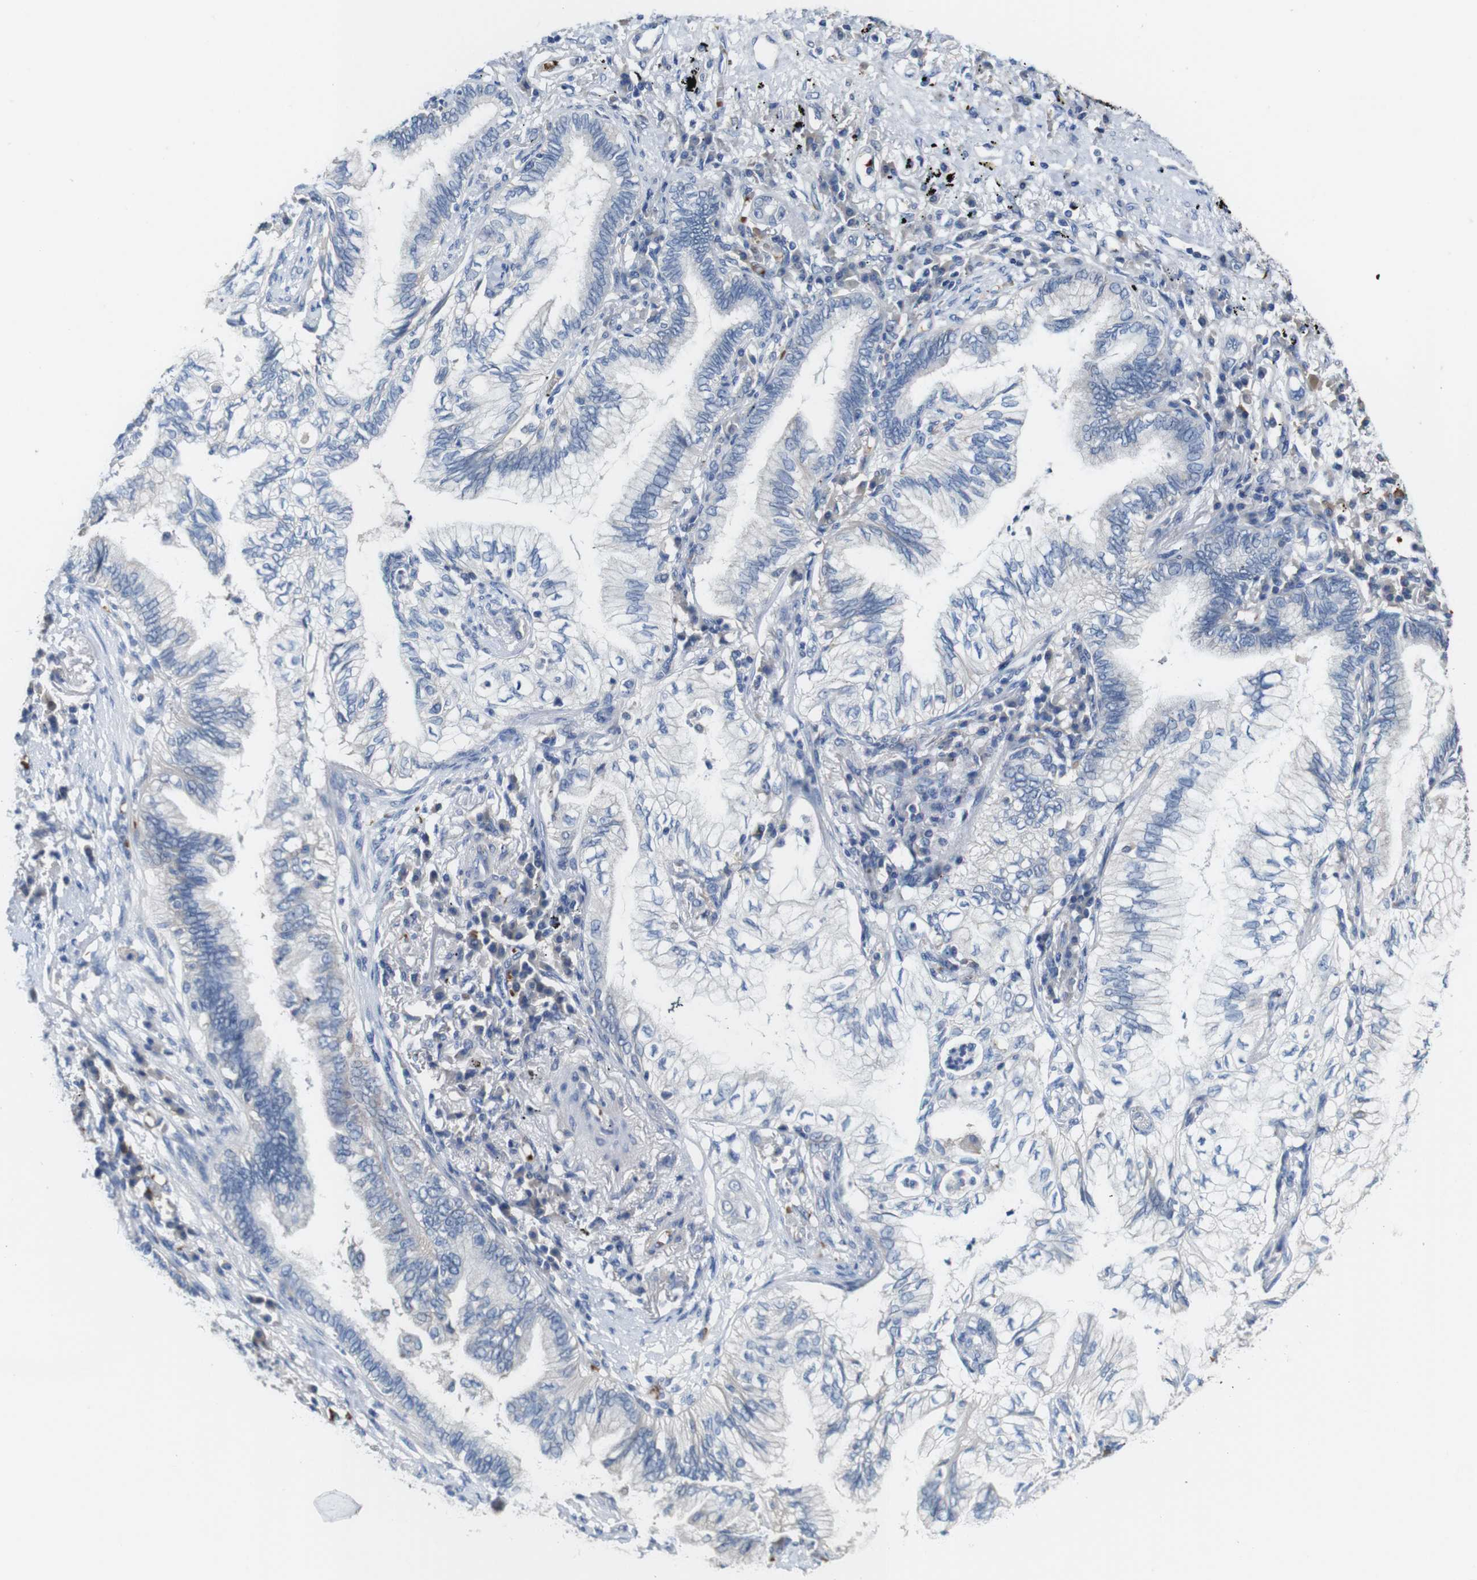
{"staining": {"intensity": "negative", "quantity": "none", "location": "none"}, "tissue": "lung cancer", "cell_type": "Tumor cells", "image_type": "cancer", "snomed": [{"axis": "morphology", "description": "Normal tissue, NOS"}, {"axis": "morphology", "description": "Adenocarcinoma, NOS"}, {"axis": "topography", "description": "Bronchus"}, {"axis": "topography", "description": "Lung"}], "caption": "A high-resolution photomicrograph shows immunohistochemistry staining of lung cancer, which displays no significant staining in tumor cells. Brightfield microscopy of IHC stained with DAB (3,3'-diaminobenzidine) (brown) and hematoxylin (blue), captured at high magnification.", "gene": "IGSF8", "patient": {"sex": "female", "age": 70}}